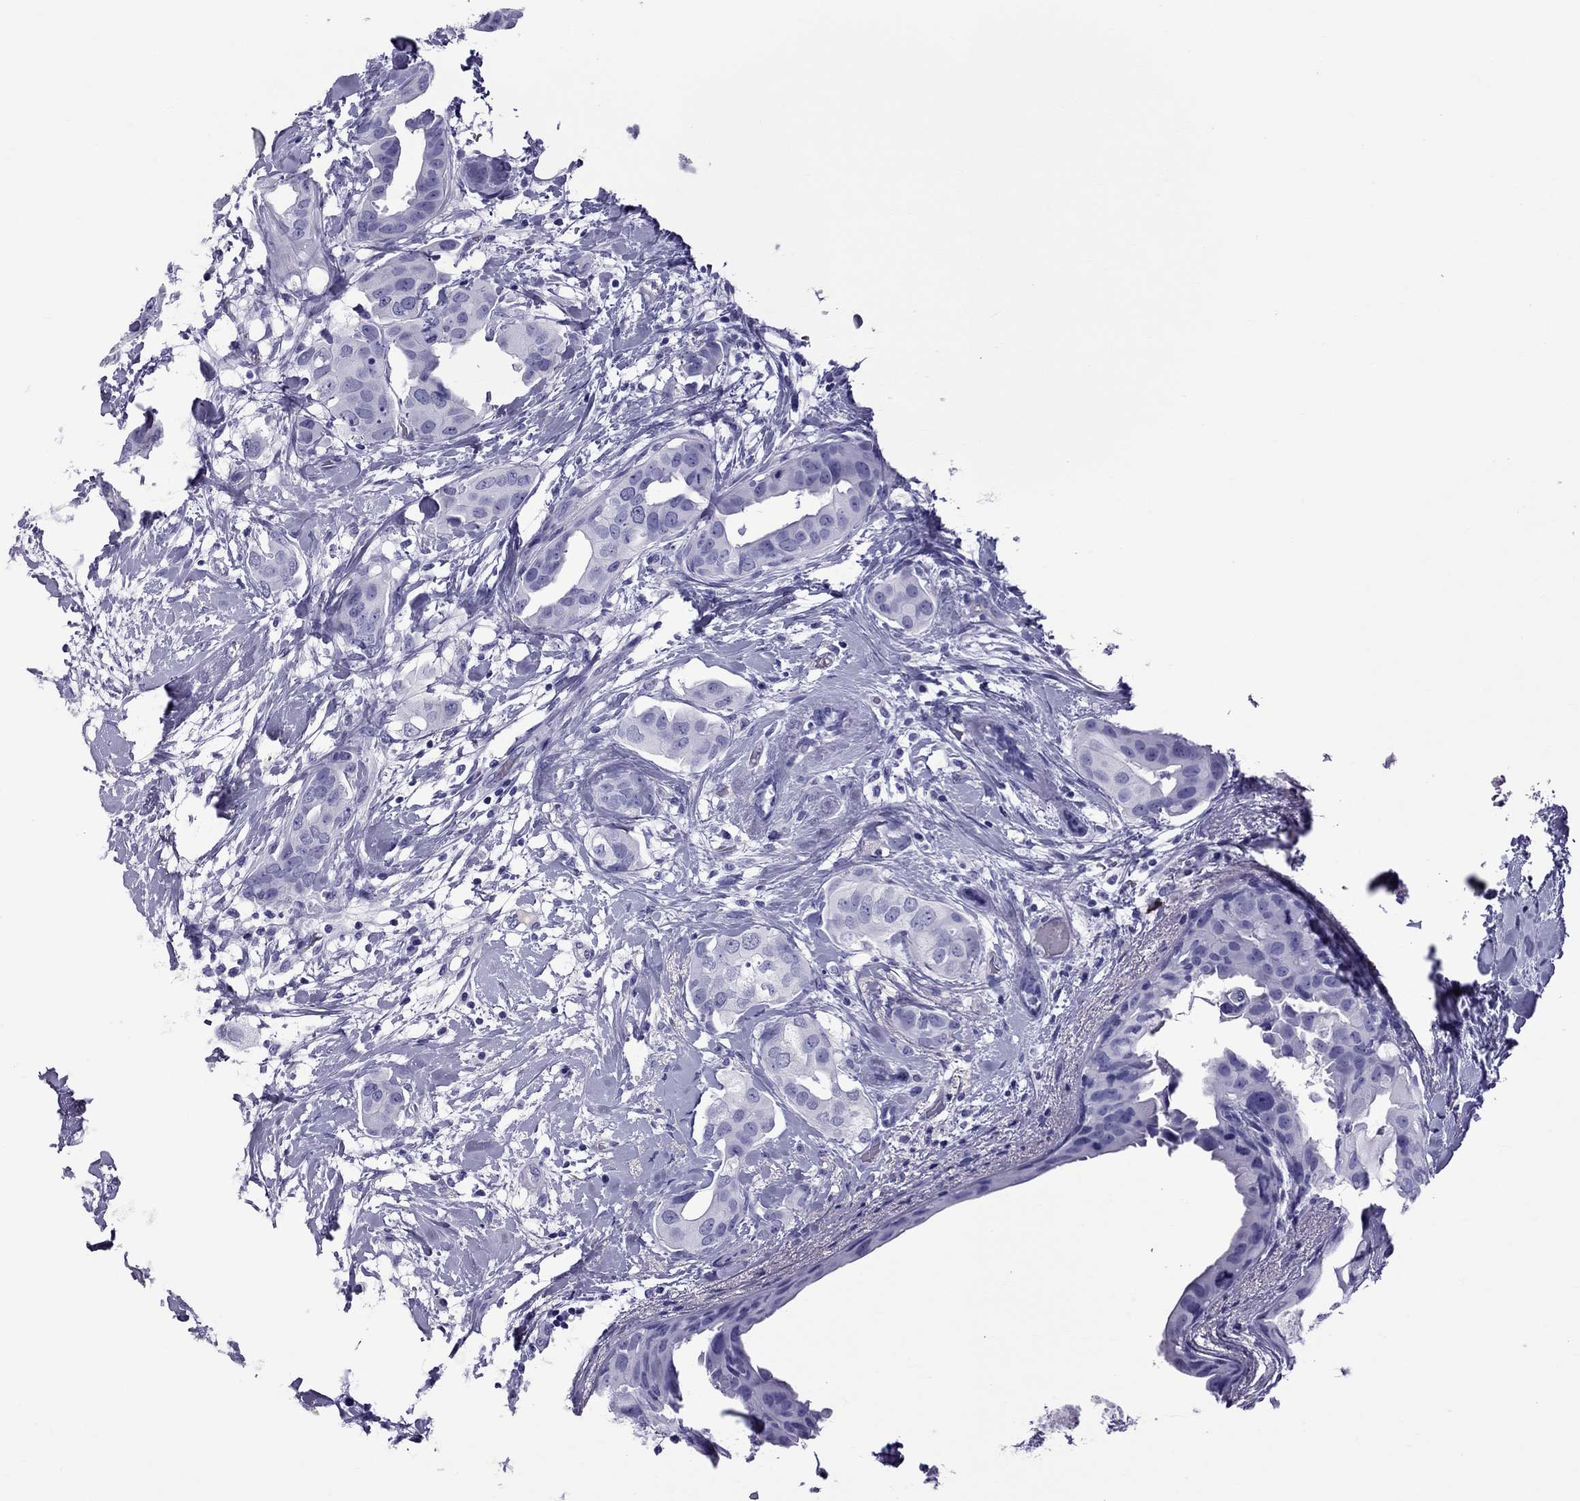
{"staining": {"intensity": "negative", "quantity": "none", "location": "none"}, "tissue": "breast cancer", "cell_type": "Tumor cells", "image_type": "cancer", "snomed": [{"axis": "morphology", "description": "Normal tissue, NOS"}, {"axis": "morphology", "description": "Duct carcinoma"}, {"axis": "topography", "description": "Breast"}], "caption": "There is no significant staining in tumor cells of breast cancer.", "gene": "SCART1", "patient": {"sex": "female", "age": 40}}